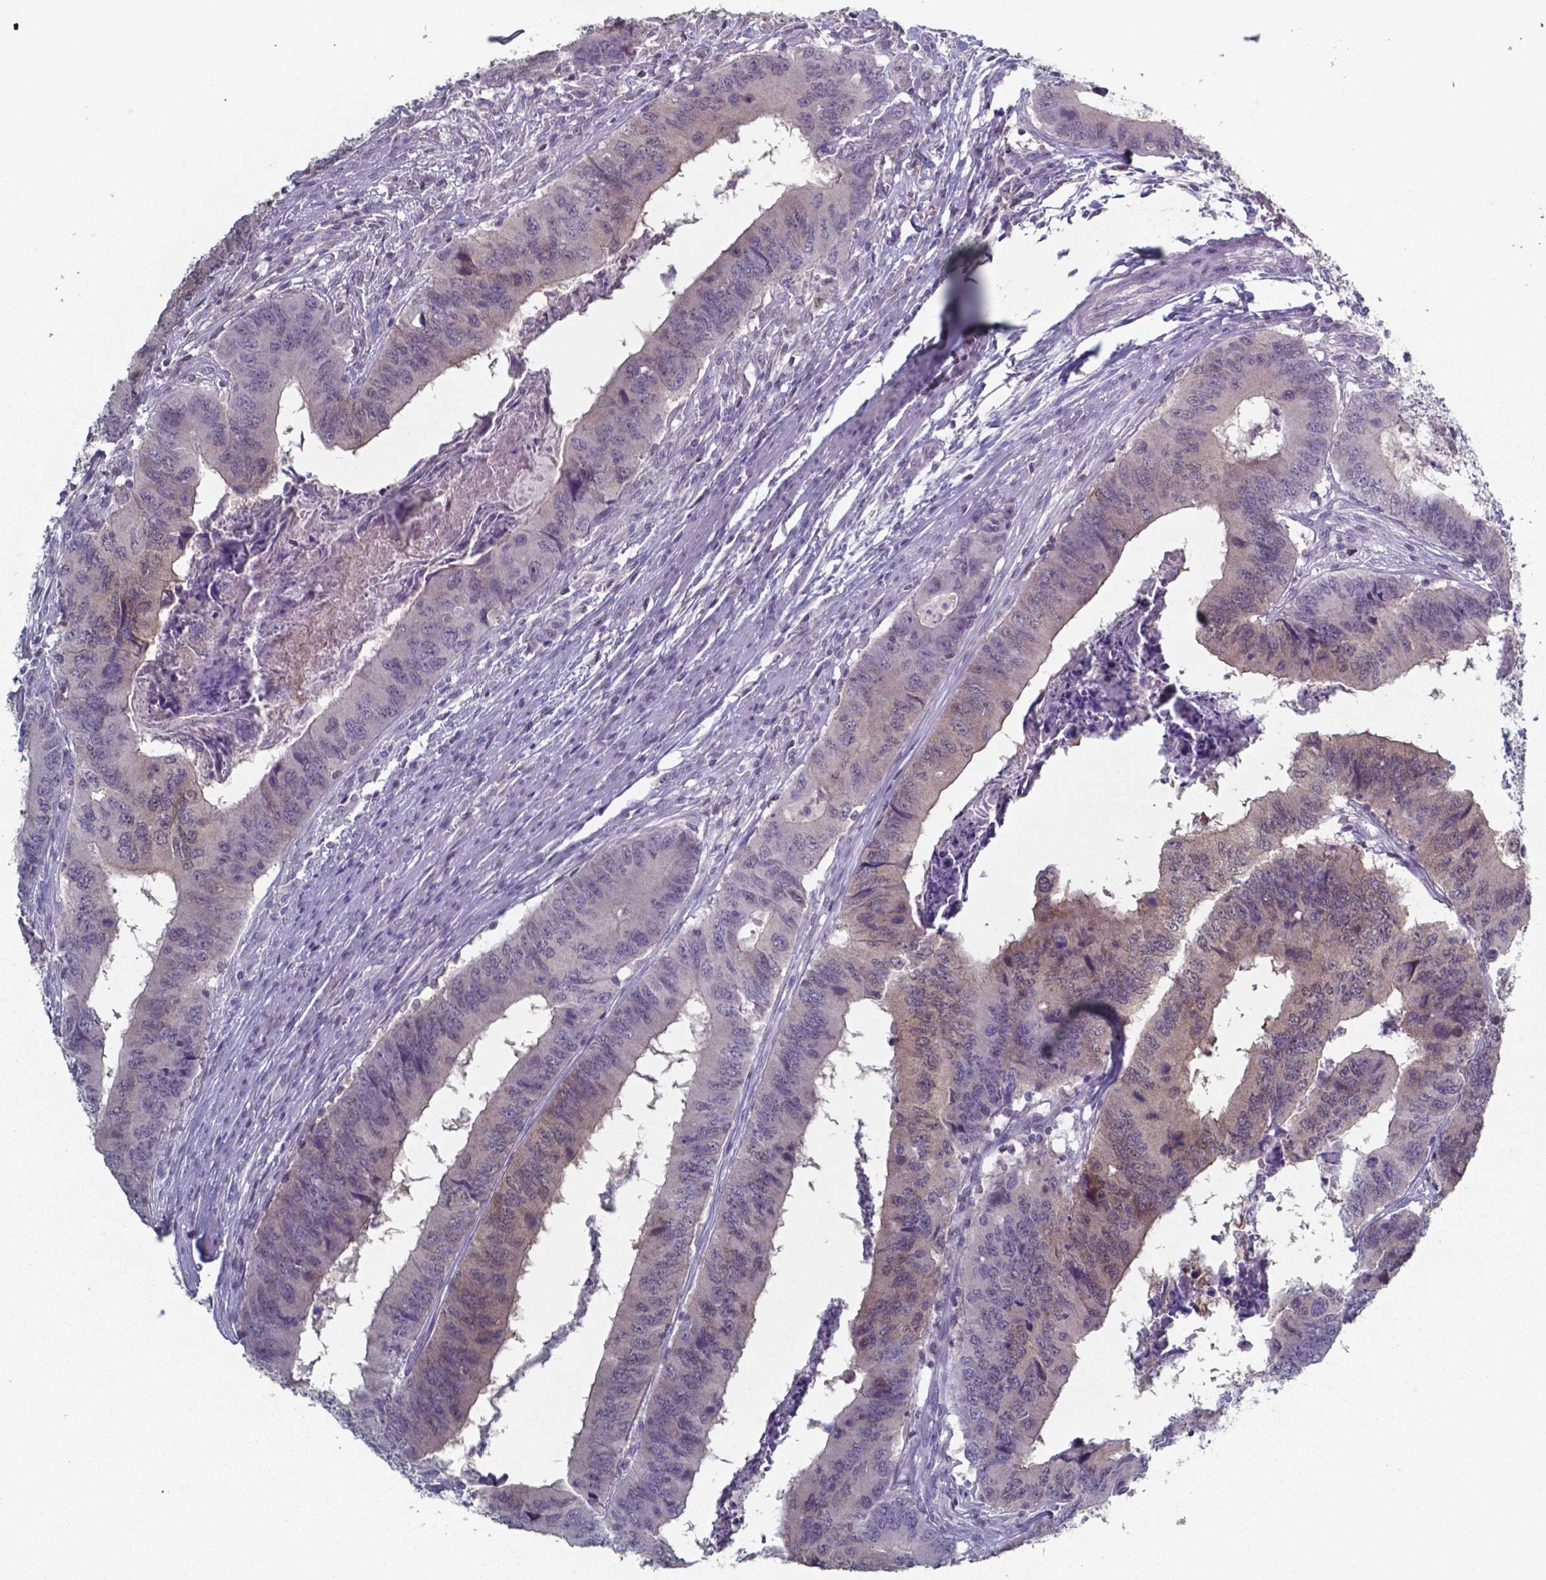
{"staining": {"intensity": "negative", "quantity": "none", "location": "none"}, "tissue": "colorectal cancer", "cell_type": "Tumor cells", "image_type": "cancer", "snomed": [{"axis": "morphology", "description": "Adenocarcinoma, NOS"}, {"axis": "topography", "description": "Colon"}], "caption": "An immunohistochemistry histopathology image of colorectal cancer is shown. There is no staining in tumor cells of colorectal cancer.", "gene": "TDP2", "patient": {"sex": "male", "age": 53}}